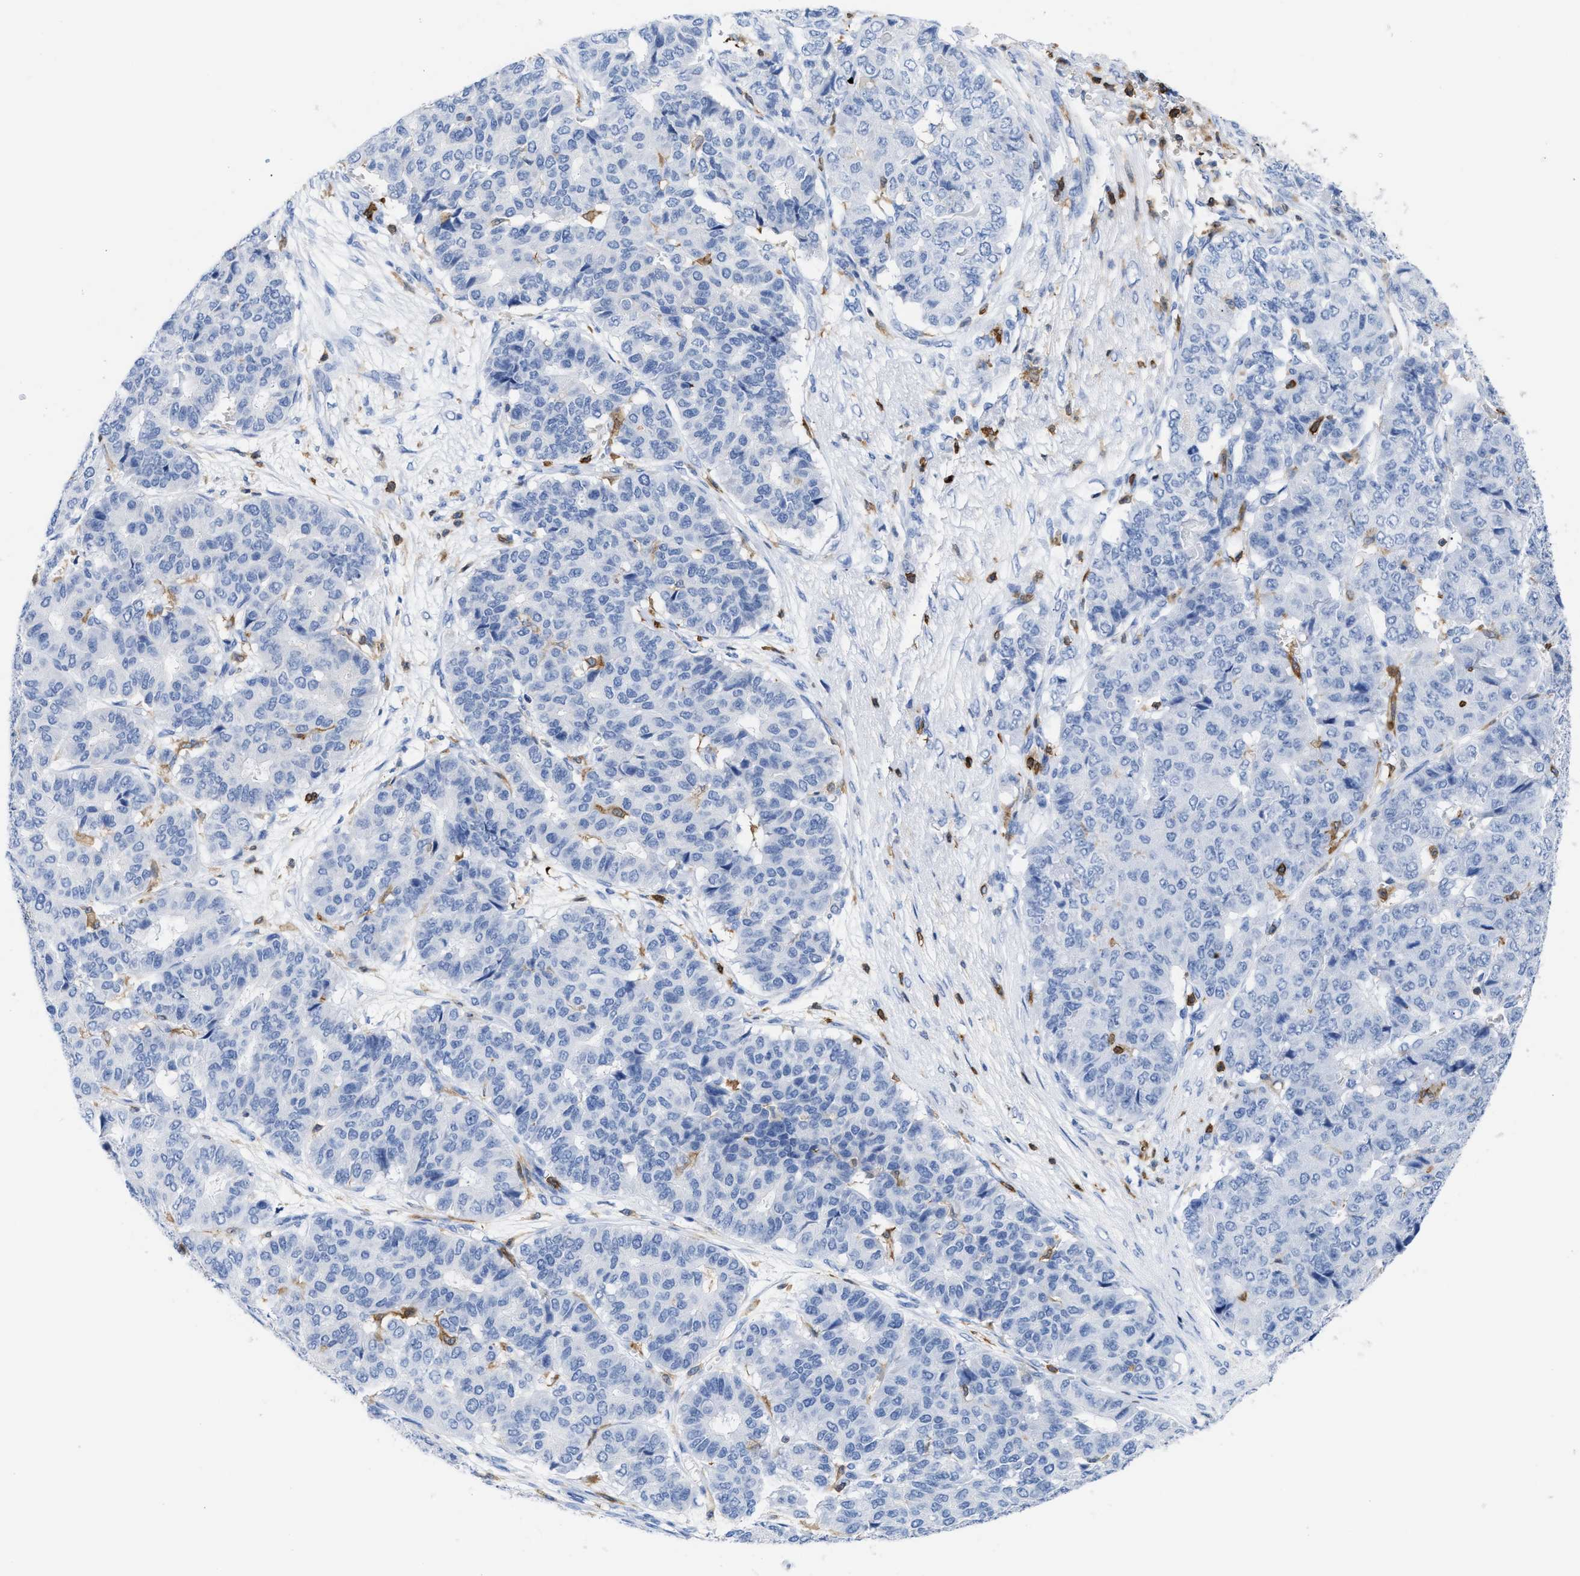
{"staining": {"intensity": "negative", "quantity": "none", "location": "none"}, "tissue": "pancreatic cancer", "cell_type": "Tumor cells", "image_type": "cancer", "snomed": [{"axis": "morphology", "description": "Adenocarcinoma, NOS"}, {"axis": "topography", "description": "Pancreas"}], "caption": "Human pancreatic adenocarcinoma stained for a protein using IHC exhibits no positivity in tumor cells.", "gene": "LCP1", "patient": {"sex": "male", "age": 50}}